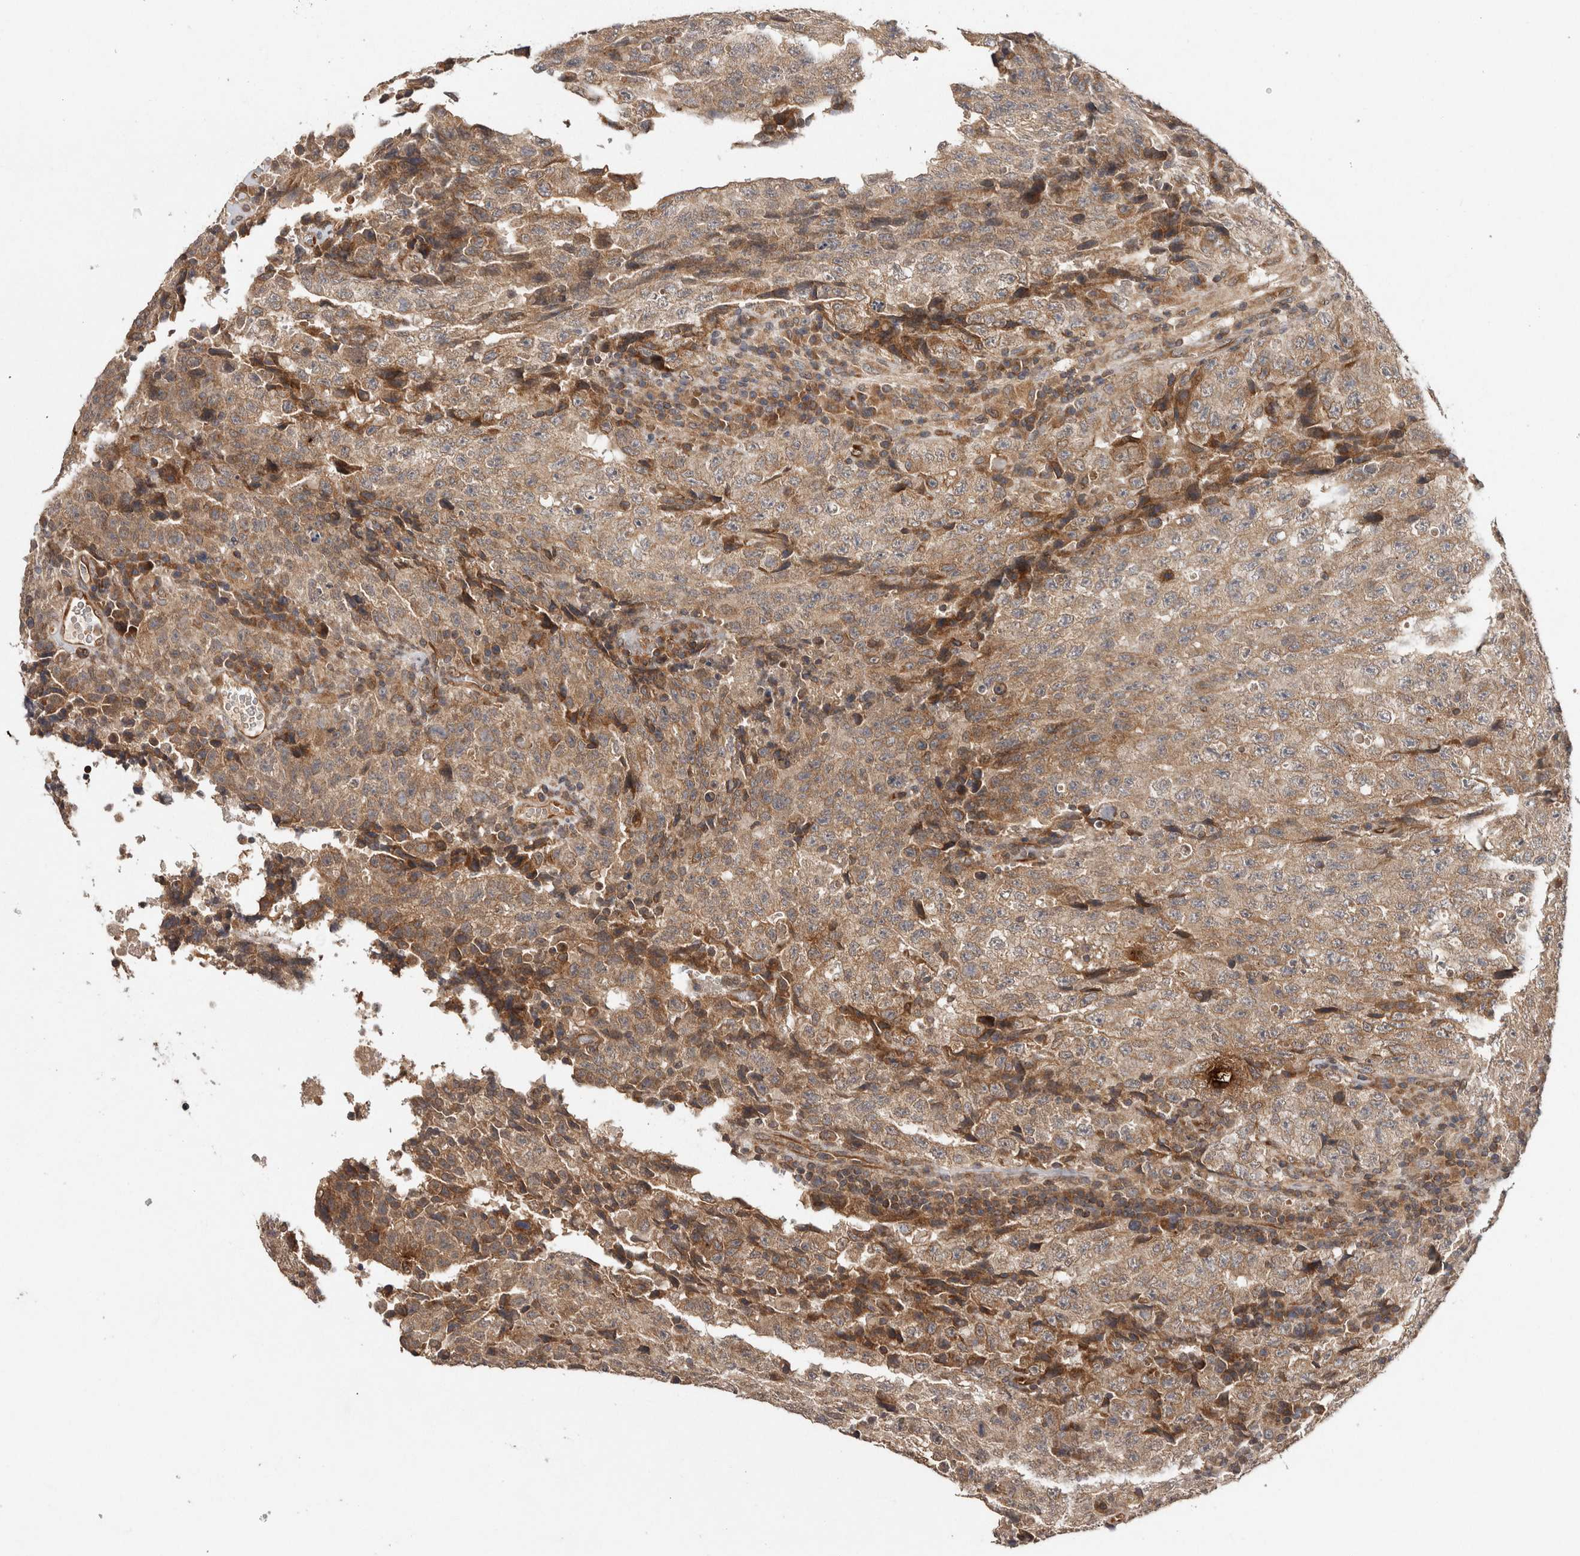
{"staining": {"intensity": "weak", "quantity": ">75%", "location": "cytoplasmic/membranous"}, "tissue": "testis cancer", "cell_type": "Tumor cells", "image_type": "cancer", "snomed": [{"axis": "morphology", "description": "Necrosis, NOS"}, {"axis": "morphology", "description": "Carcinoma, Embryonal, NOS"}, {"axis": "topography", "description": "Testis"}], "caption": "Immunohistochemical staining of testis embryonal carcinoma reveals low levels of weak cytoplasmic/membranous expression in about >75% of tumor cells. (DAB = brown stain, brightfield microscopy at high magnification).", "gene": "HMOX2", "patient": {"sex": "male", "age": 19}}